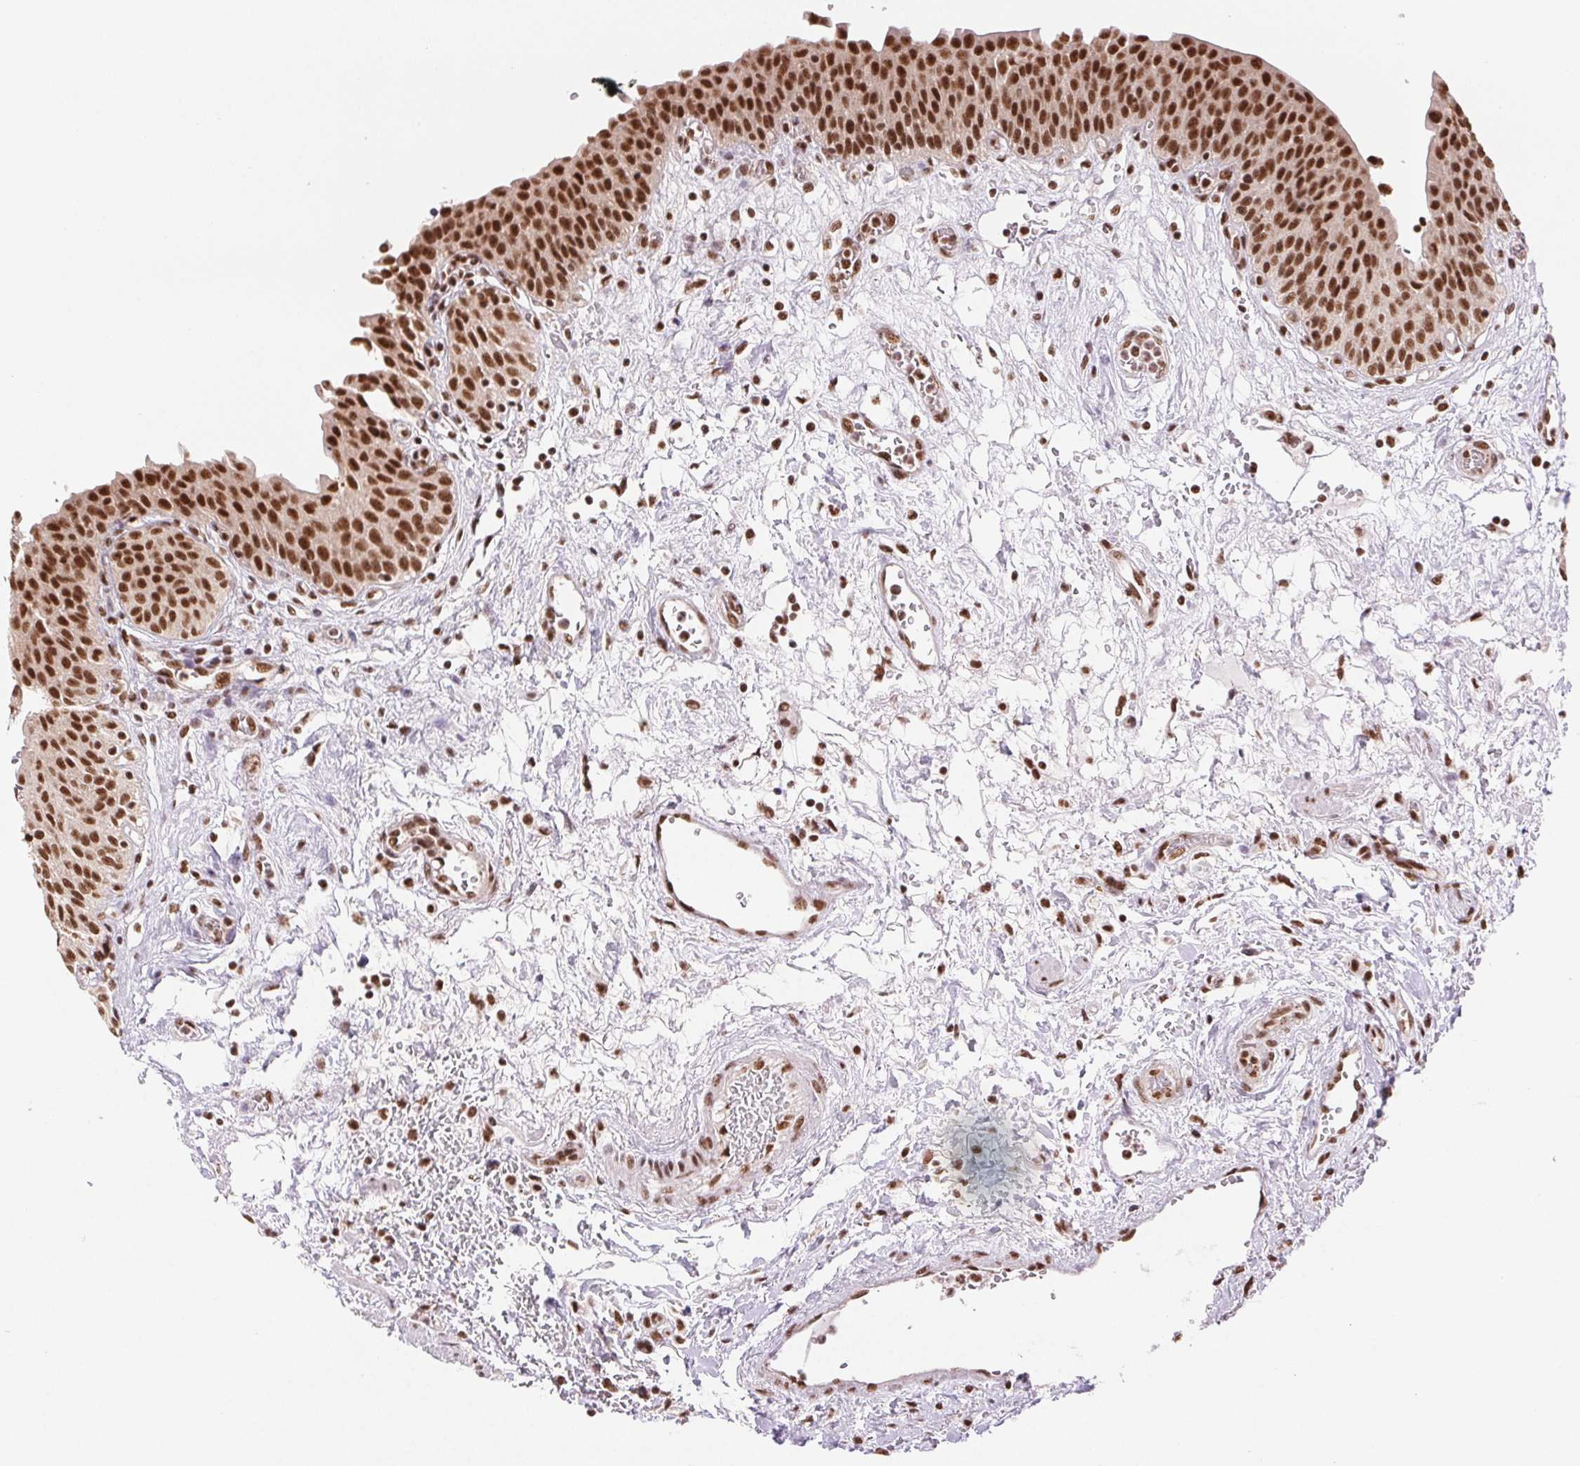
{"staining": {"intensity": "strong", "quantity": ">75%", "location": "nuclear"}, "tissue": "urinary bladder", "cell_type": "Urothelial cells", "image_type": "normal", "snomed": [{"axis": "morphology", "description": "Normal tissue, NOS"}, {"axis": "topography", "description": "Urinary bladder"}], "caption": "This micrograph exhibits immunohistochemistry (IHC) staining of normal urinary bladder, with high strong nuclear staining in about >75% of urothelial cells.", "gene": "IK", "patient": {"sex": "male", "age": 68}}